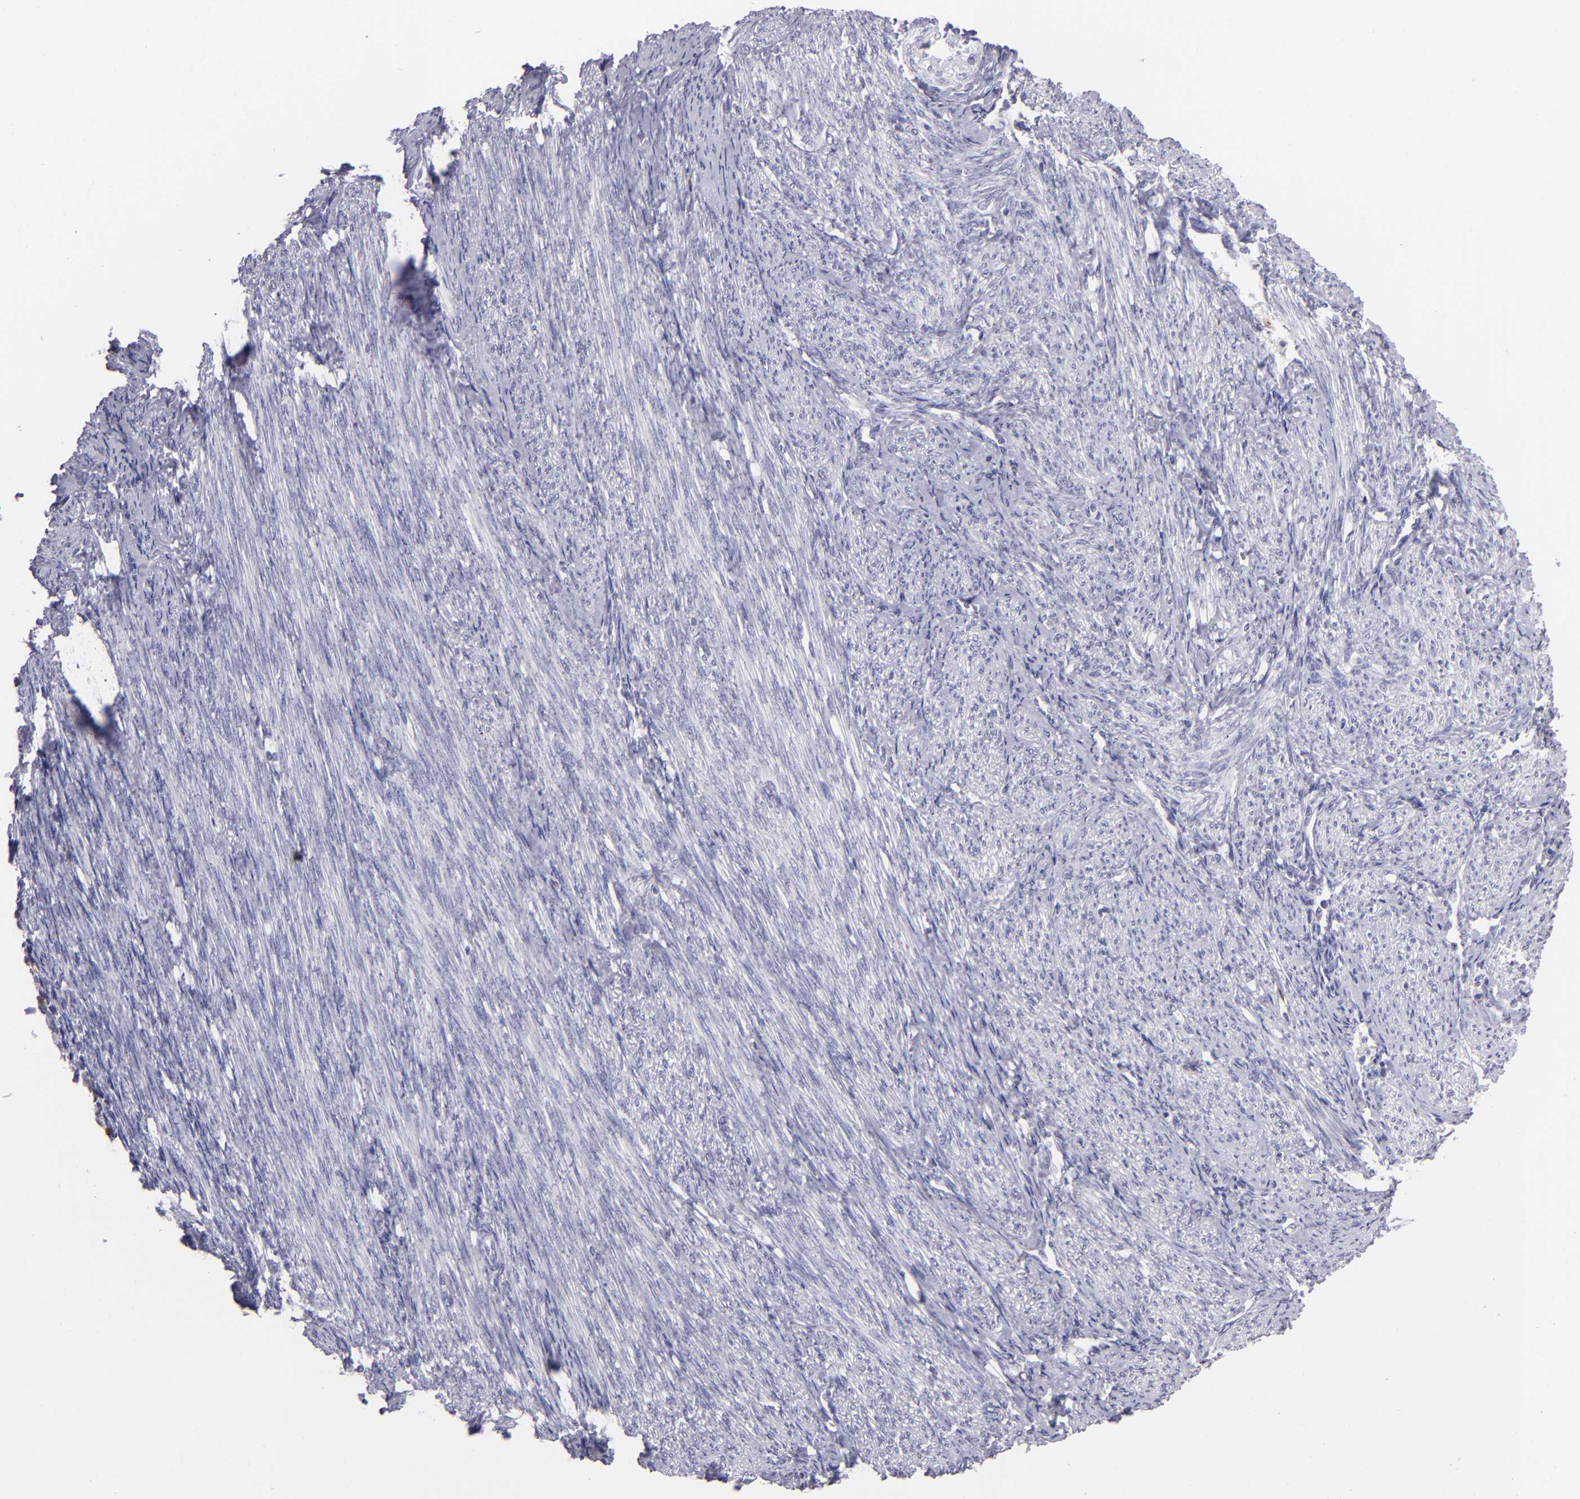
{"staining": {"intensity": "negative", "quantity": "none", "location": "none"}, "tissue": "endometrial cancer", "cell_type": "Tumor cells", "image_type": "cancer", "snomed": [{"axis": "morphology", "description": "Adenocarcinoma, NOS"}, {"axis": "topography", "description": "Endometrium"}], "caption": "An image of endometrial adenocarcinoma stained for a protein exhibits no brown staining in tumor cells. Nuclei are stained in blue.", "gene": "IL2RA", "patient": {"sex": "female", "age": 55}}